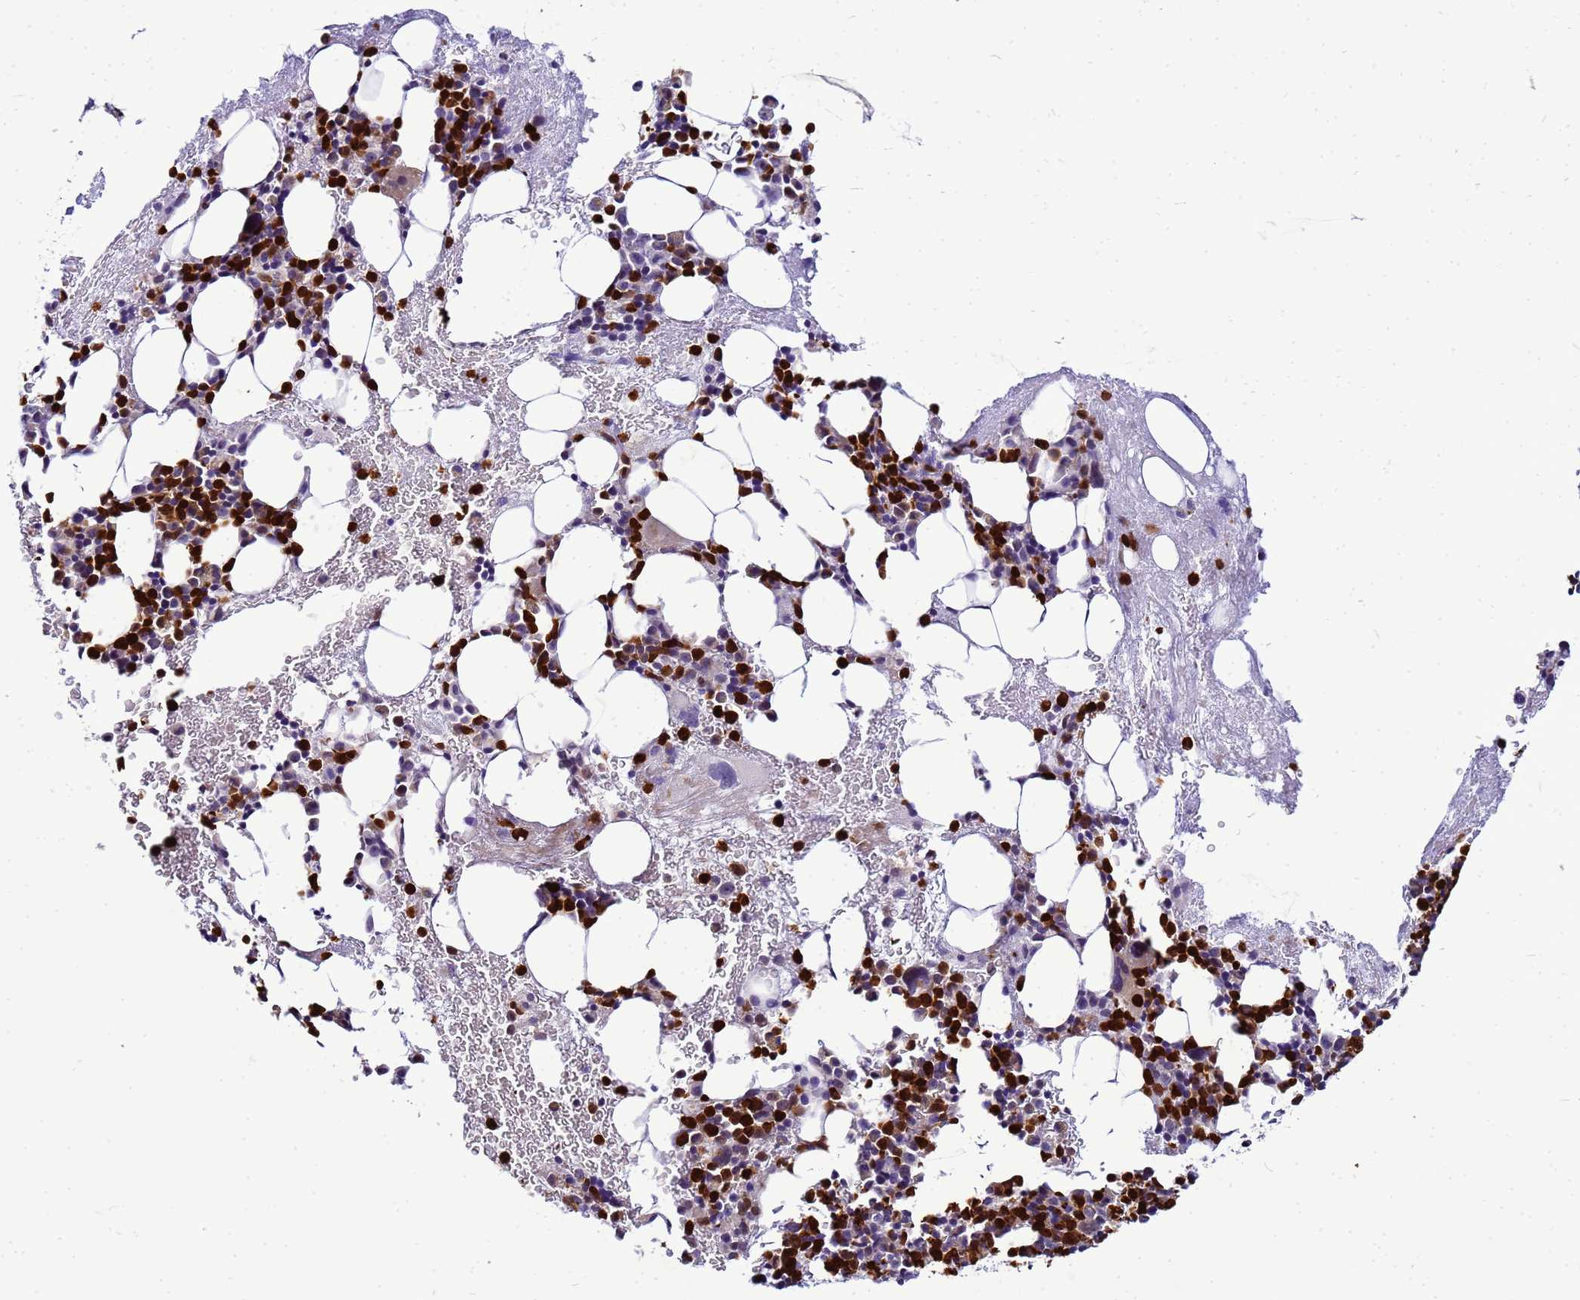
{"staining": {"intensity": "strong", "quantity": ">75%", "location": "cytoplasmic/membranous,nuclear"}, "tissue": "bone marrow", "cell_type": "Hematopoietic cells", "image_type": "normal", "snomed": [{"axis": "morphology", "description": "Normal tissue, NOS"}, {"axis": "topography", "description": "Bone marrow"}], "caption": "Strong cytoplasmic/membranous,nuclear positivity is identified in about >75% of hematopoietic cells in normal bone marrow.", "gene": "VPS4B", "patient": {"sex": "female", "age": 37}}